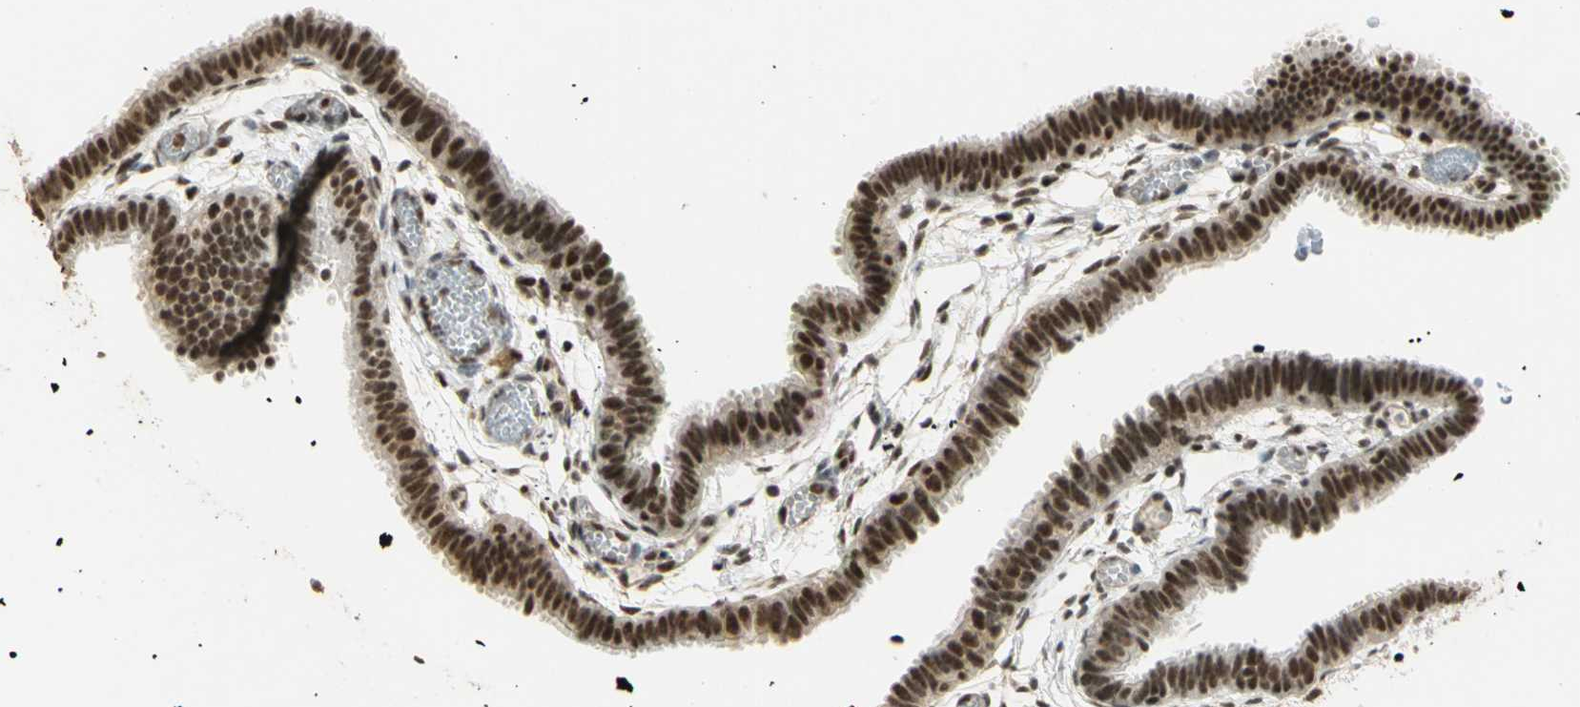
{"staining": {"intensity": "strong", "quantity": ">75%", "location": "nuclear"}, "tissue": "fallopian tube", "cell_type": "Glandular cells", "image_type": "normal", "snomed": [{"axis": "morphology", "description": "Normal tissue, NOS"}, {"axis": "topography", "description": "Fallopian tube"}], "caption": "A brown stain labels strong nuclear positivity of a protein in glandular cells of normal fallopian tube.", "gene": "ELF1", "patient": {"sex": "female", "age": 29}}